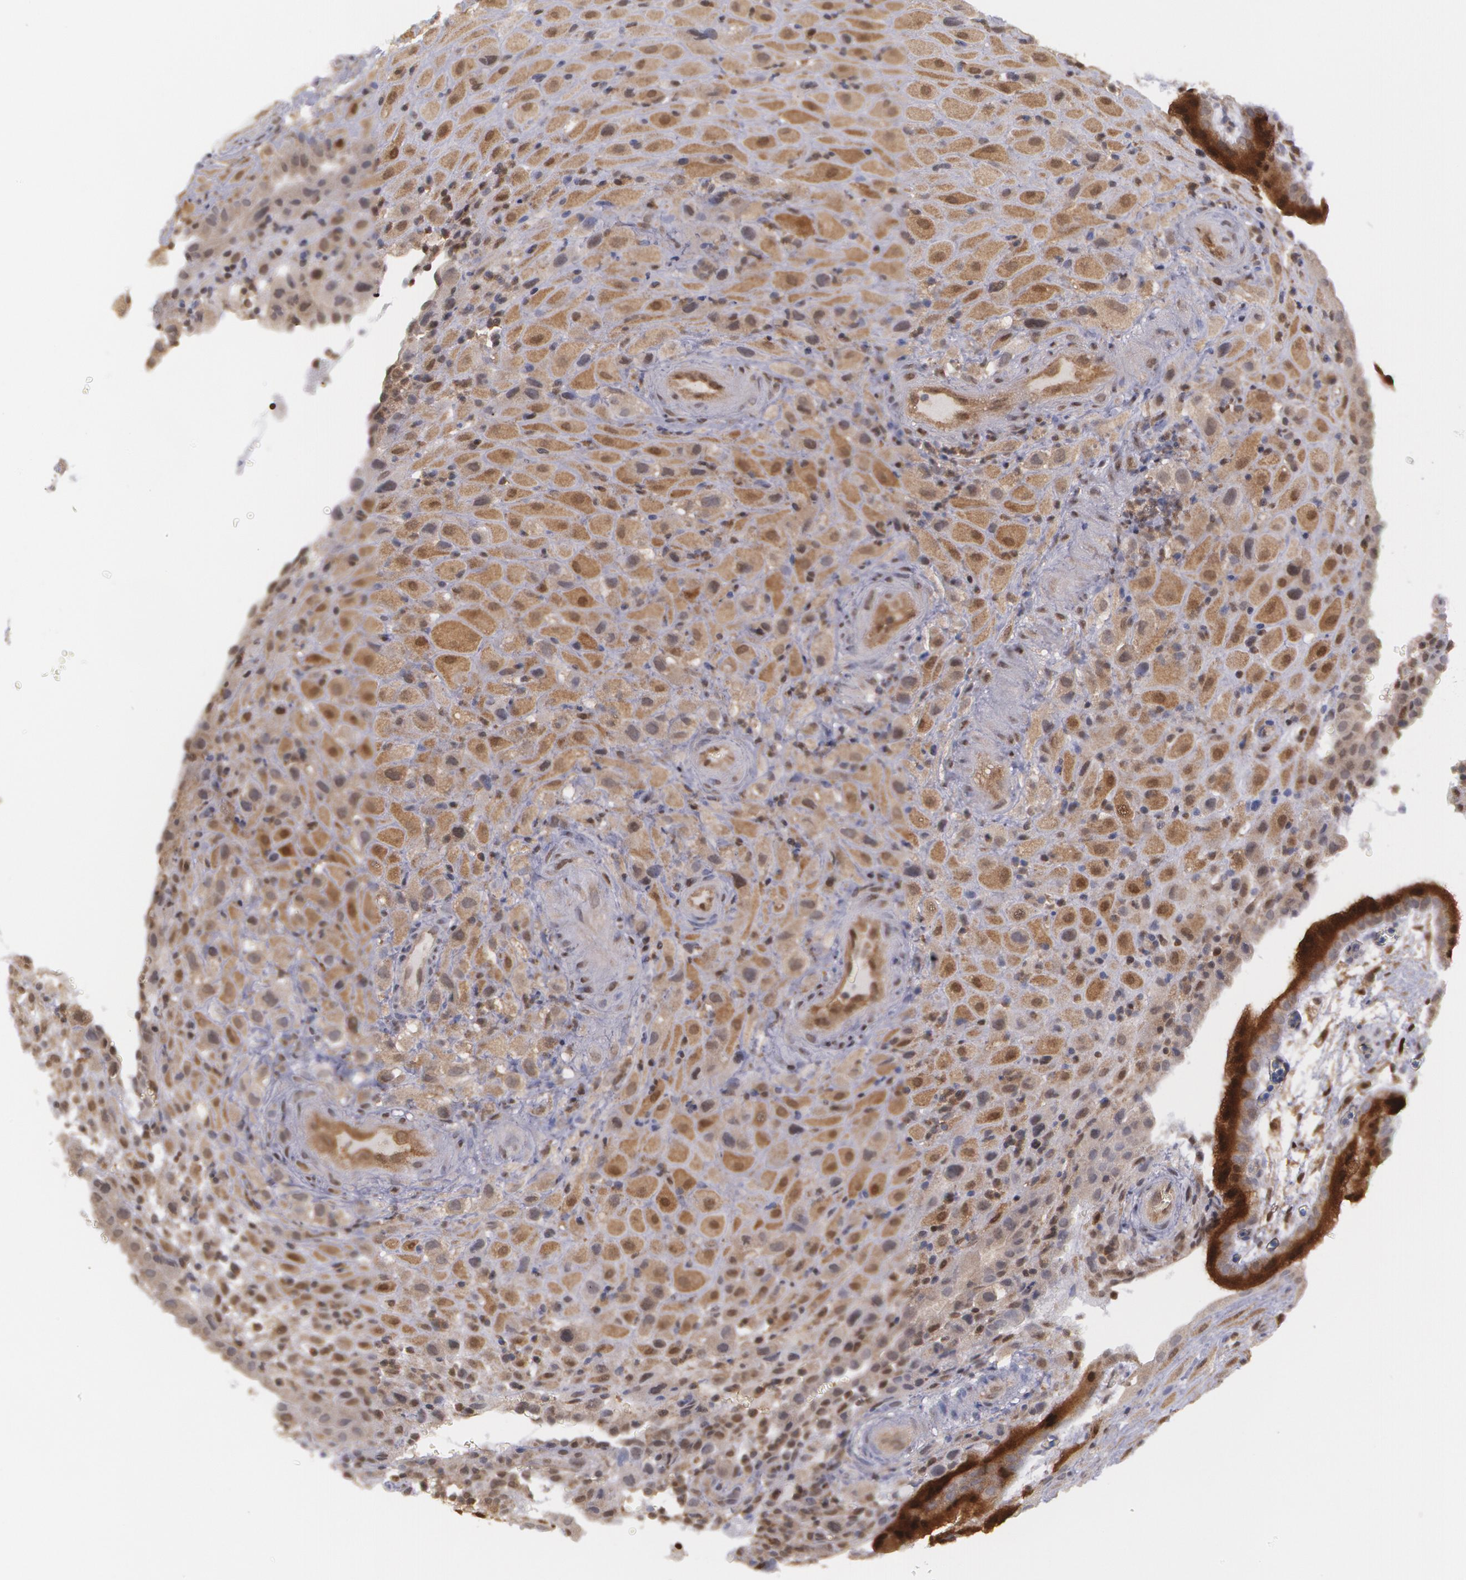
{"staining": {"intensity": "moderate", "quantity": ">75%", "location": "cytoplasmic/membranous,nuclear"}, "tissue": "placenta", "cell_type": "Decidual cells", "image_type": "normal", "snomed": [{"axis": "morphology", "description": "Normal tissue, NOS"}, {"axis": "topography", "description": "Placenta"}], "caption": "Immunohistochemical staining of normal placenta demonstrates moderate cytoplasmic/membranous,nuclear protein positivity in about >75% of decidual cells.", "gene": "TXNRD1", "patient": {"sex": "female", "age": 19}}